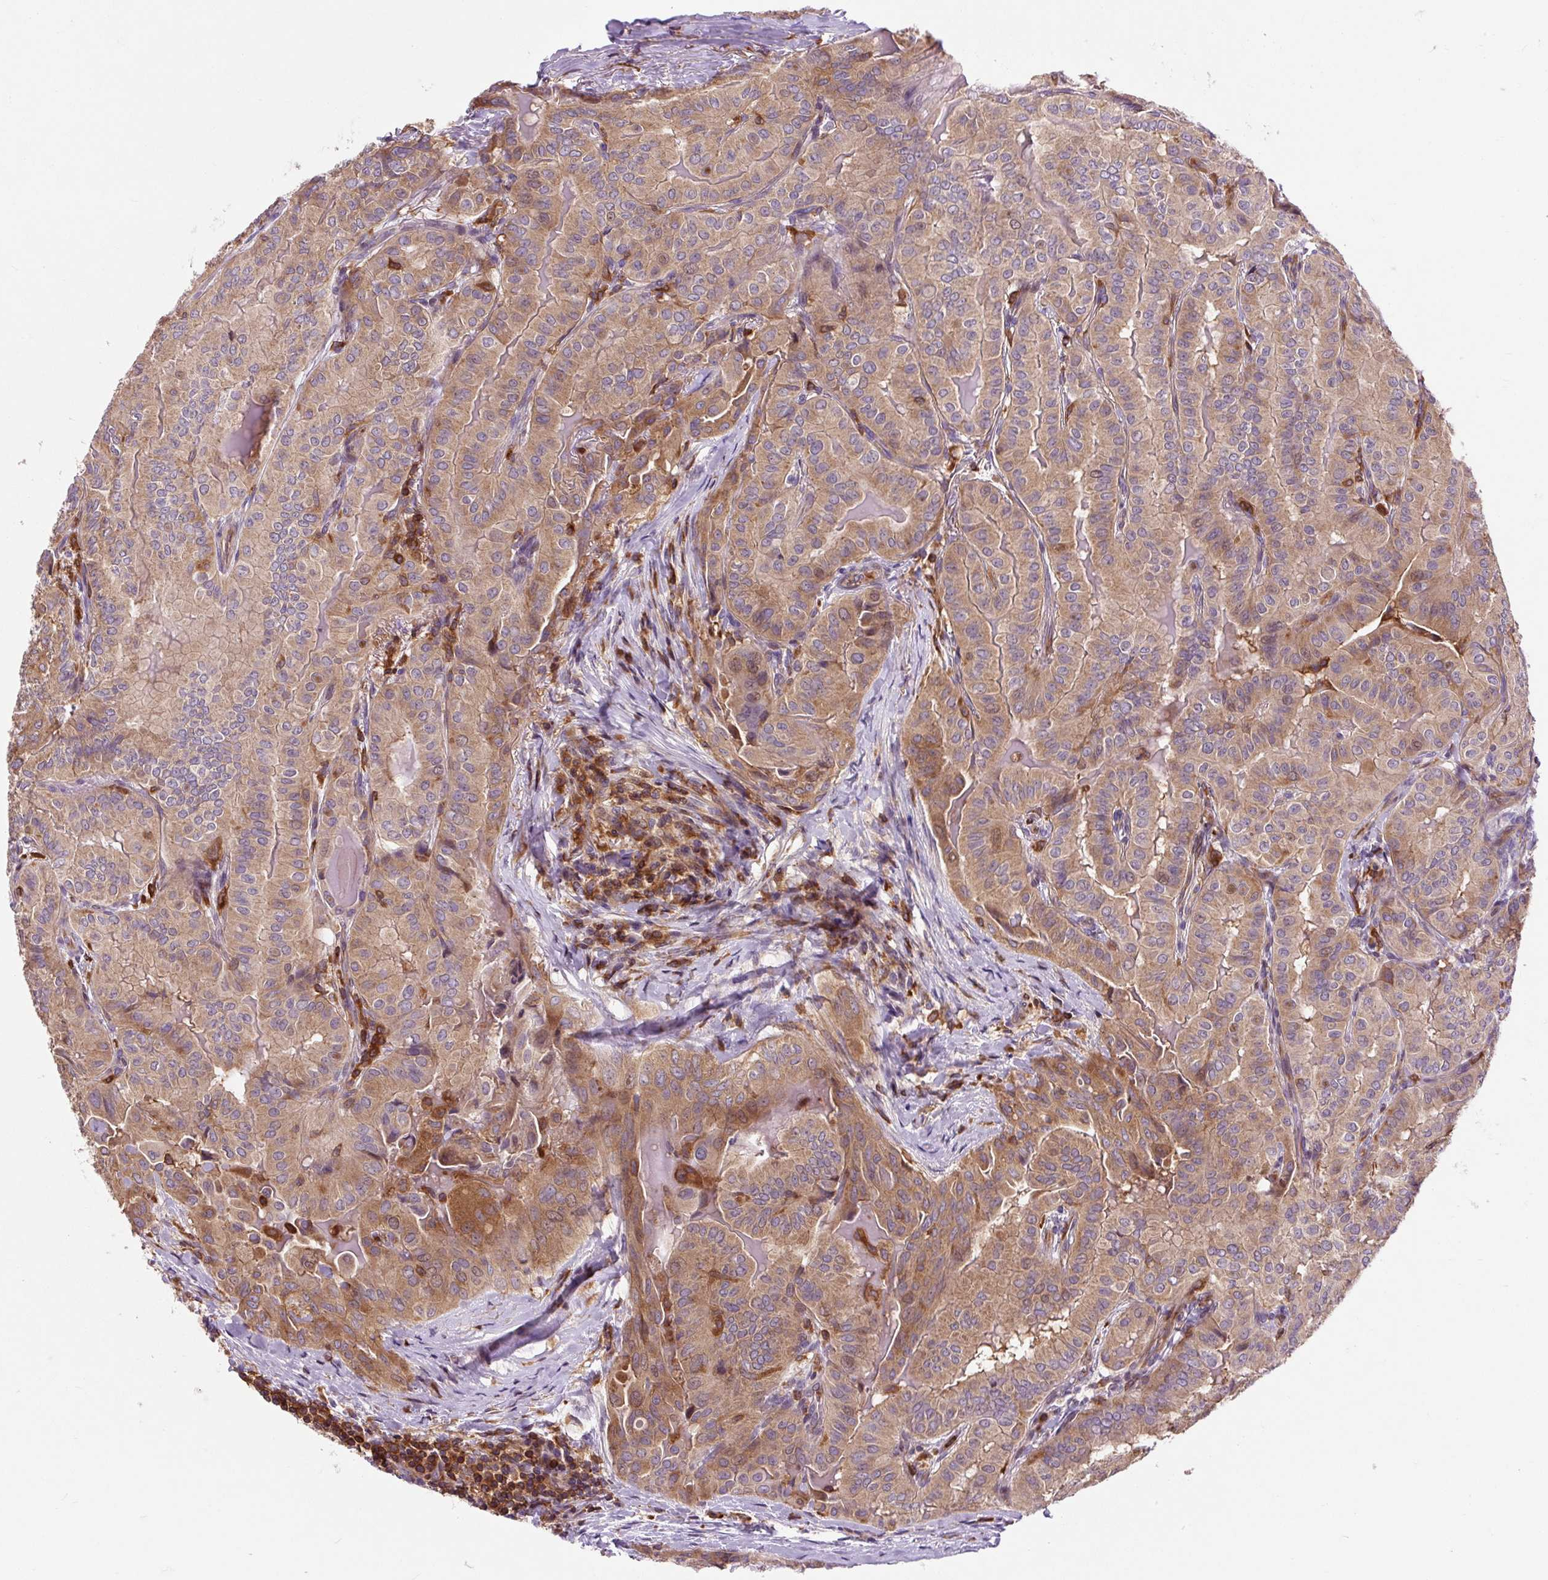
{"staining": {"intensity": "moderate", "quantity": ">75%", "location": "cytoplasmic/membranous"}, "tissue": "thyroid cancer", "cell_type": "Tumor cells", "image_type": "cancer", "snomed": [{"axis": "morphology", "description": "Papillary adenocarcinoma, NOS"}, {"axis": "topography", "description": "Thyroid gland"}], "caption": "This is a histology image of immunohistochemistry staining of thyroid papillary adenocarcinoma, which shows moderate expression in the cytoplasmic/membranous of tumor cells.", "gene": "CISD3", "patient": {"sex": "female", "age": 68}}